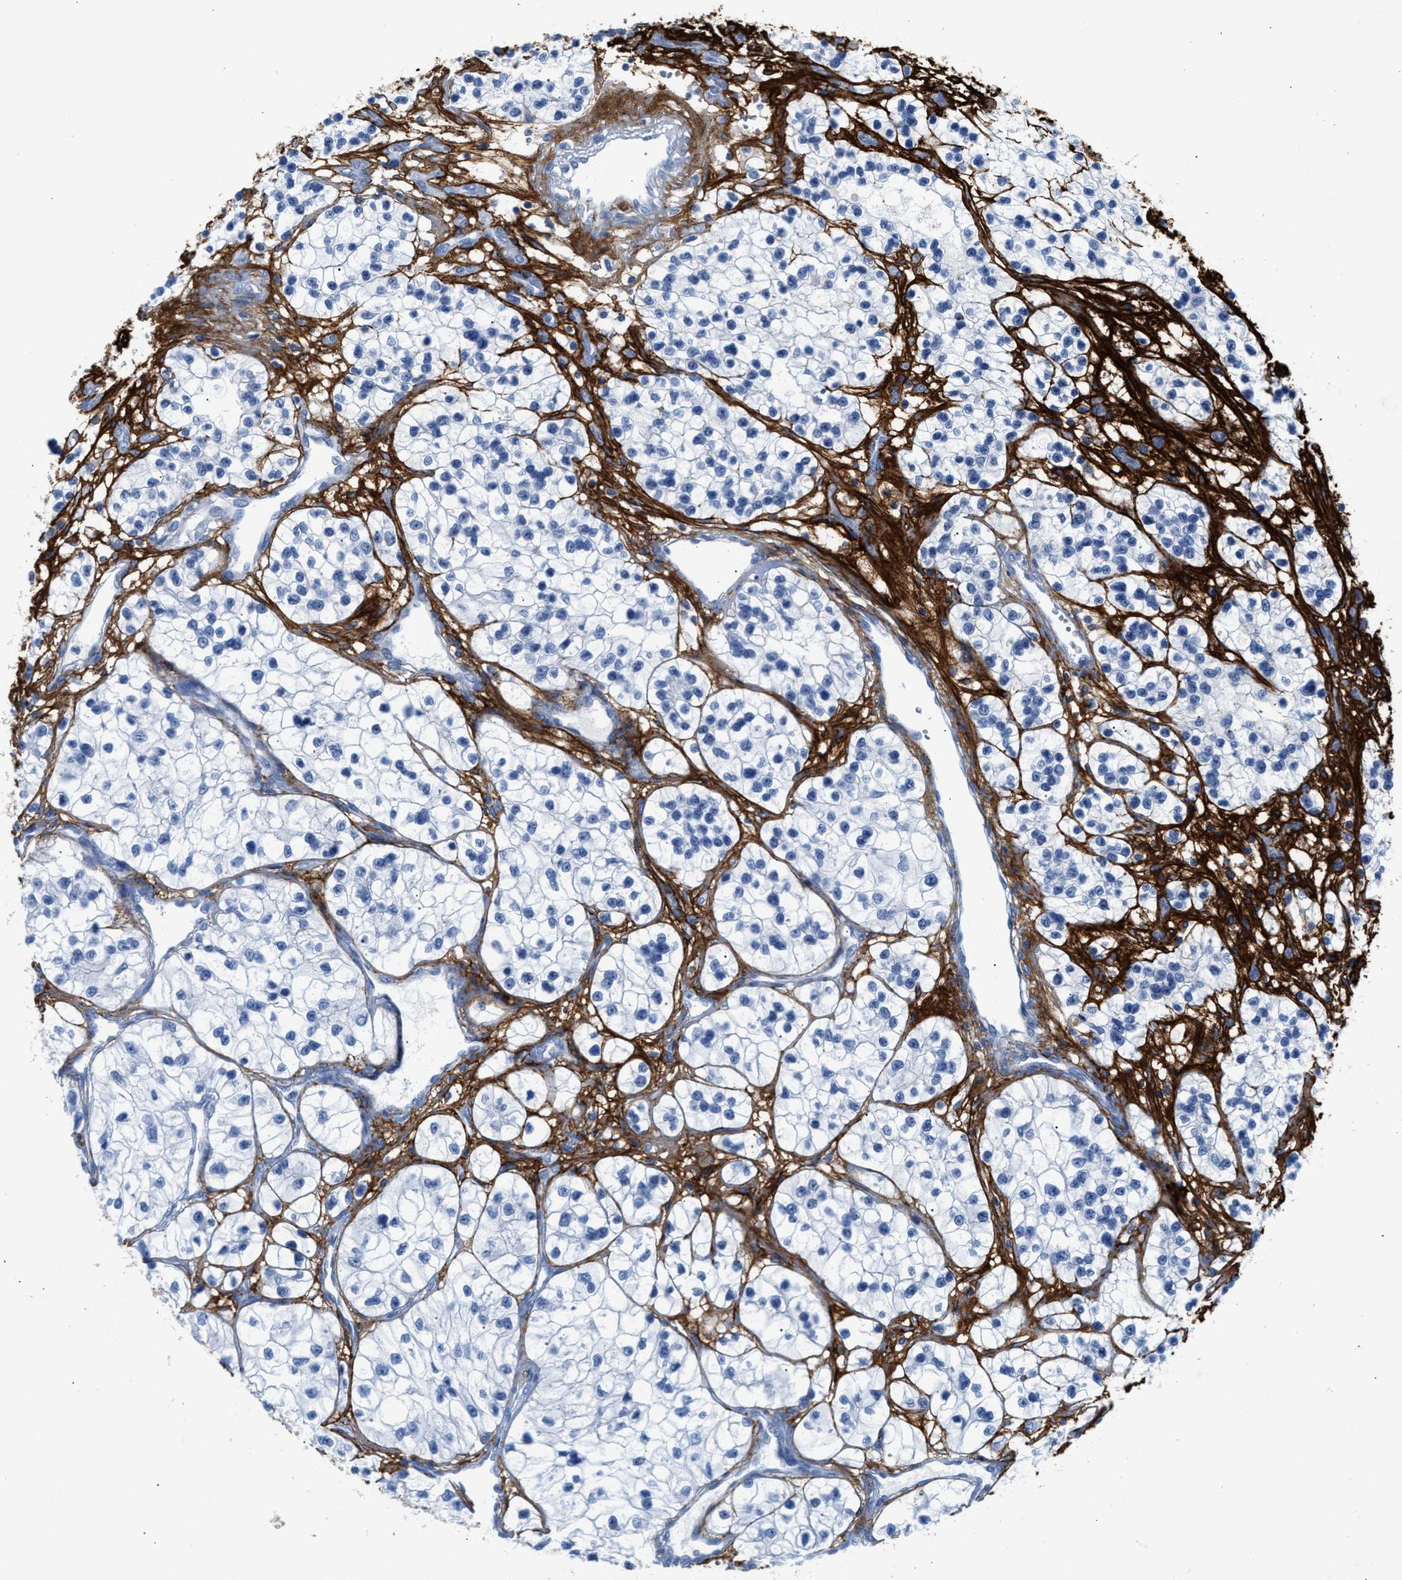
{"staining": {"intensity": "negative", "quantity": "none", "location": "none"}, "tissue": "renal cancer", "cell_type": "Tumor cells", "image_type": "cancer", "snomed": [{"axis": "morphology", "description": "Adenocarcinoma, NOS"}, {"axis": "topography", "description": "Kidney"}], "caption": "An image of human renal cancer is negative for staining in tumor cells.", "gene": "TNR", "patient": {"sex": "female", "age": 57}}